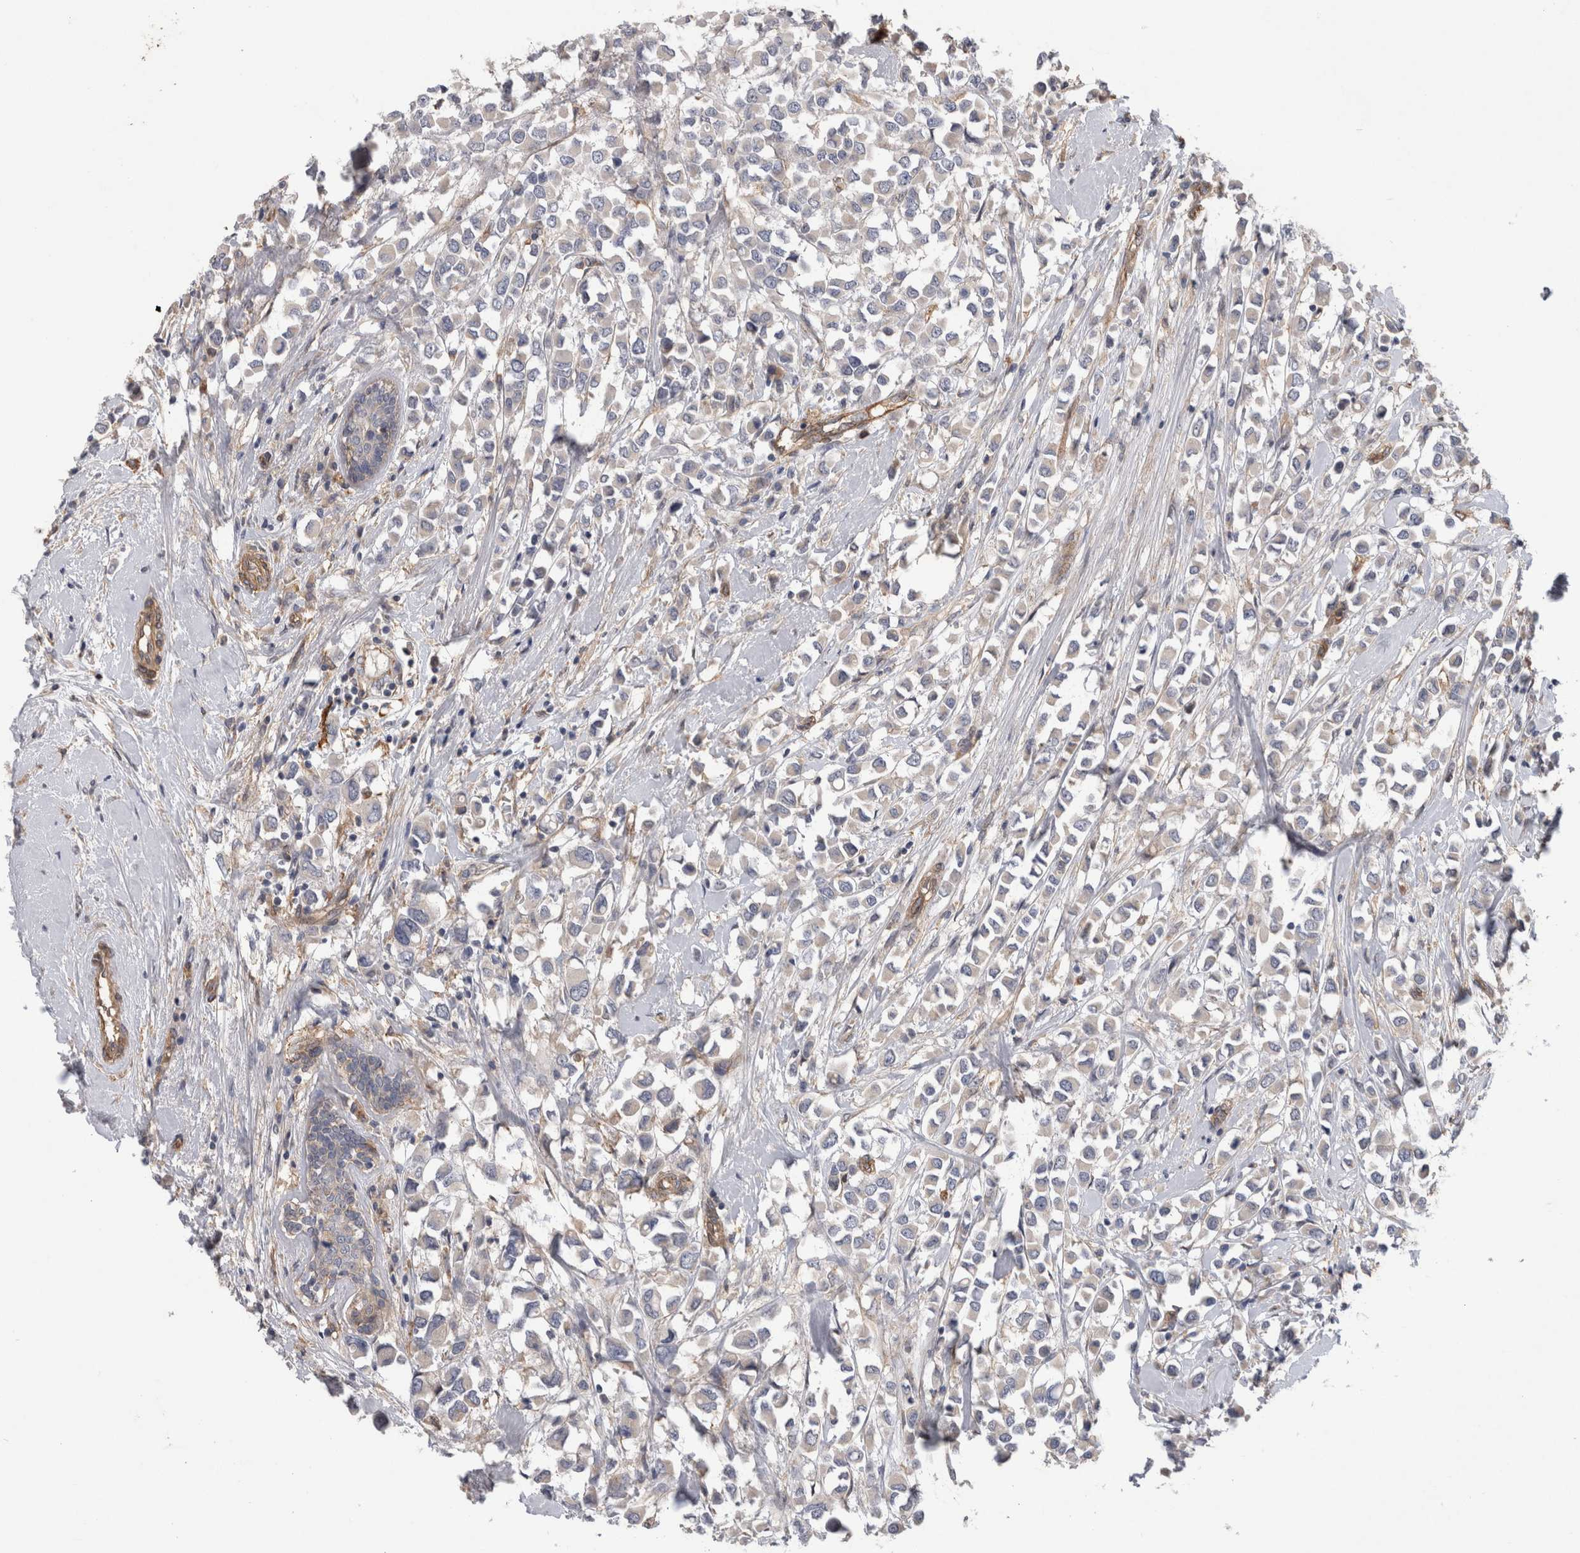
{"staining": {"intensity": "negative", "quantity": "none", "location": "none"}, "tissue": "breast cancer", "cell_type": "Tumor cells", "image_type": "cancer", "snomed": [{"axis": "morphology", "description": "Duct carcinoma"}, {"axis": "topography", "description": "Breast"}], "caption": "The photomicrograph demonstrates no significant positivity in tumor cells of breast cancer (invasive ductal carcinoma).", "gene": "ANKFY1", "patient": {"sex": "female", "age": 61}}